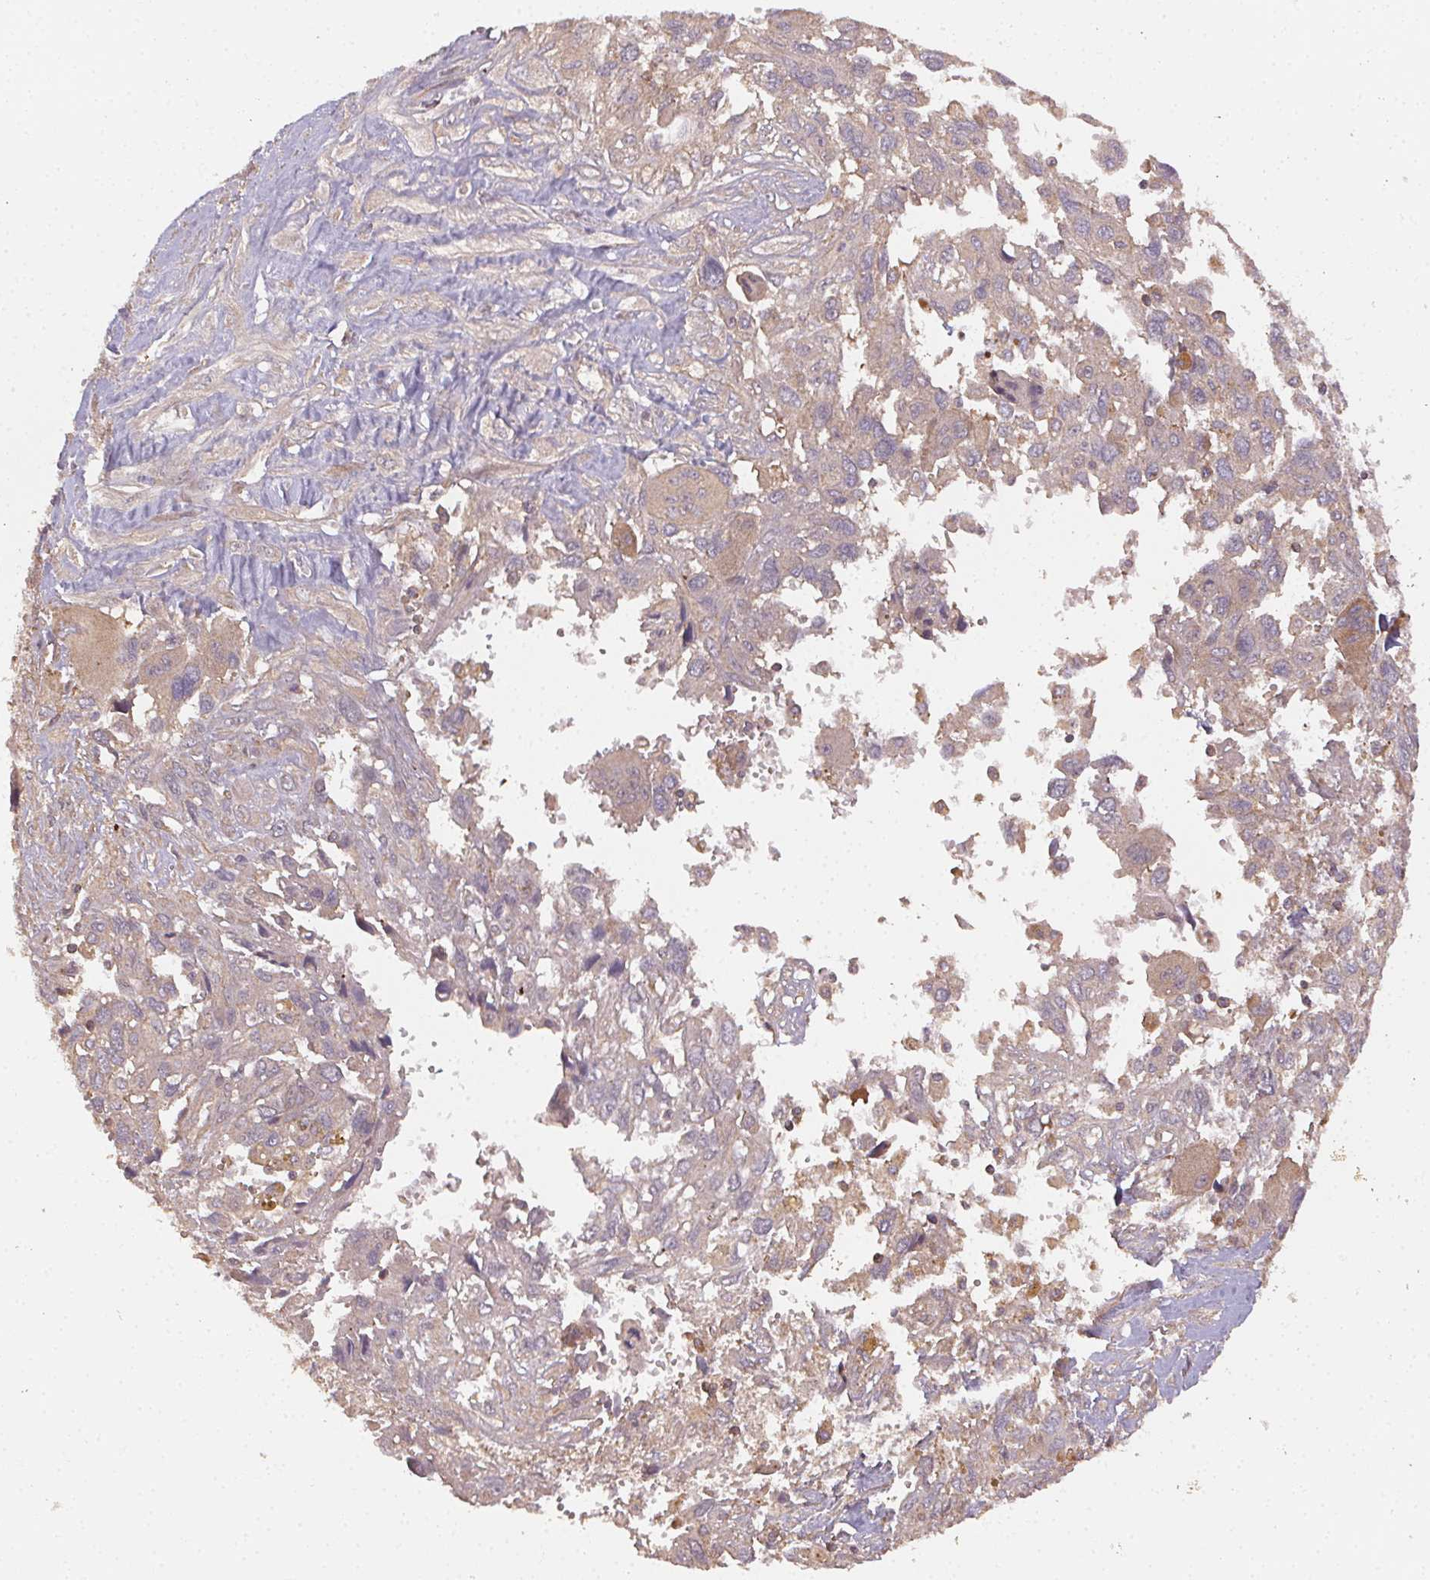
{"staining": {"intensity": "weak", "quantity": "<25%", "location": "cytoplasmic/membranous"}, "tissue": "pancreatic cancer", "cell_type": "Tumor cells", "image_type": "cancer", "snomed": [{"axis": "morphology", "description": "Adenocarcinoma, NOS"}, {"axis": "topography", "description": "Pancreas"}], "caption": "IHC micrograph of neoplastic tissue: pancreatic cancer stained with DAB exhibits no significant protein positivity in tumor cells.", "gene": "RALA", "patient": {"sex": "female", "age": 47}}